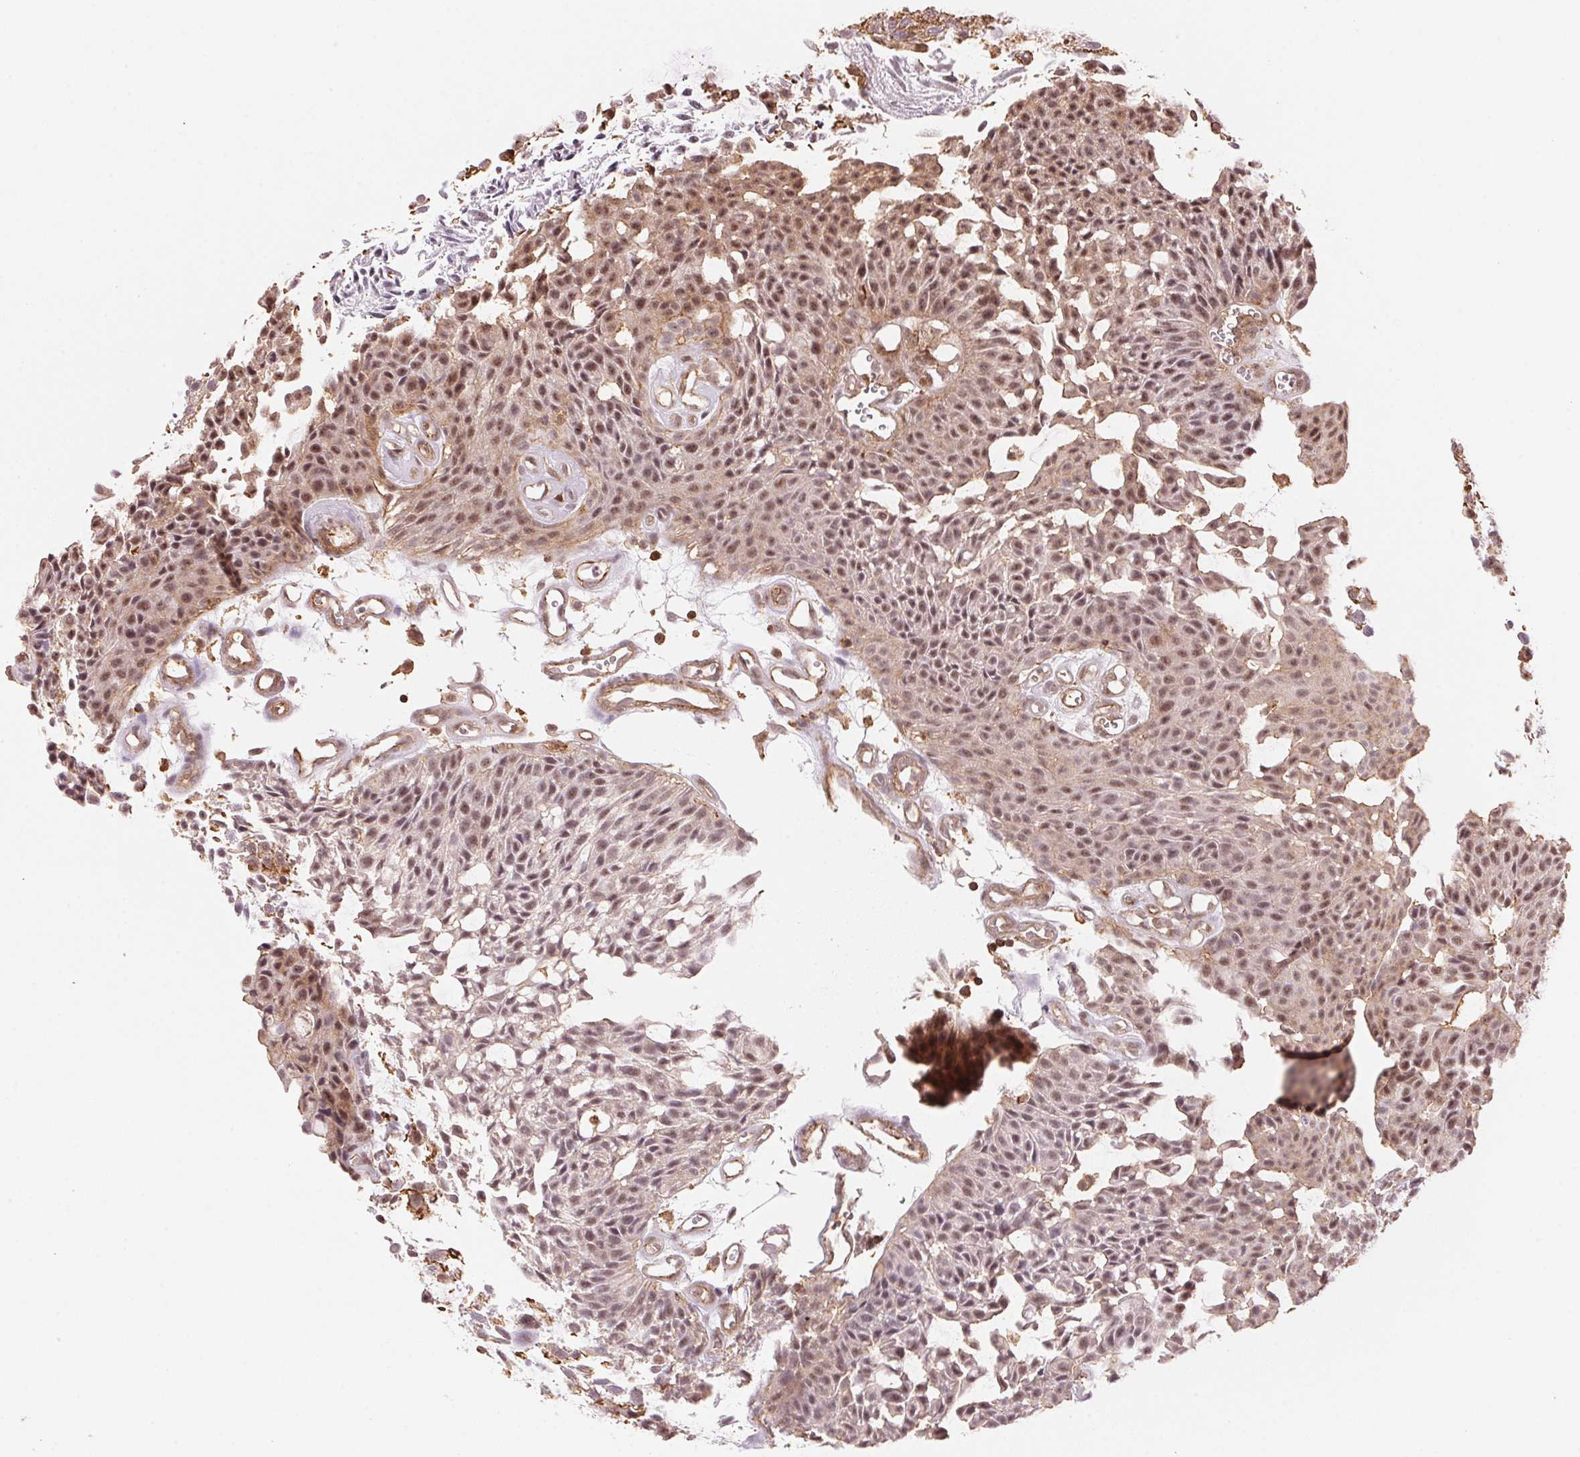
{"staining": {"intensity": "moderate", "quantity": "25%-75%", "location": "cytoplasmic/membranous,nuclear"}, "tissue": "urothelial cancer", "cell_type": "Tumor cells", "image_type": "cancer", "snomed": [{"axis": "morphology", "description": "Urothelial carcinoma, NOS"}, {"axis": "topography", "description": "Urinary bladder"}], "caption": "This histopathology image shows urothelial cancer stained with immunohistochemistry (IHC) to label a protein in brown. The cytoplasmic/membranous and nuclear of tumor cells show moderate positivity for the protein. Nuclei are counter-stained blue.", "gene": "HNRNPDL", "patient": {"sex": "male", "age": 84}}